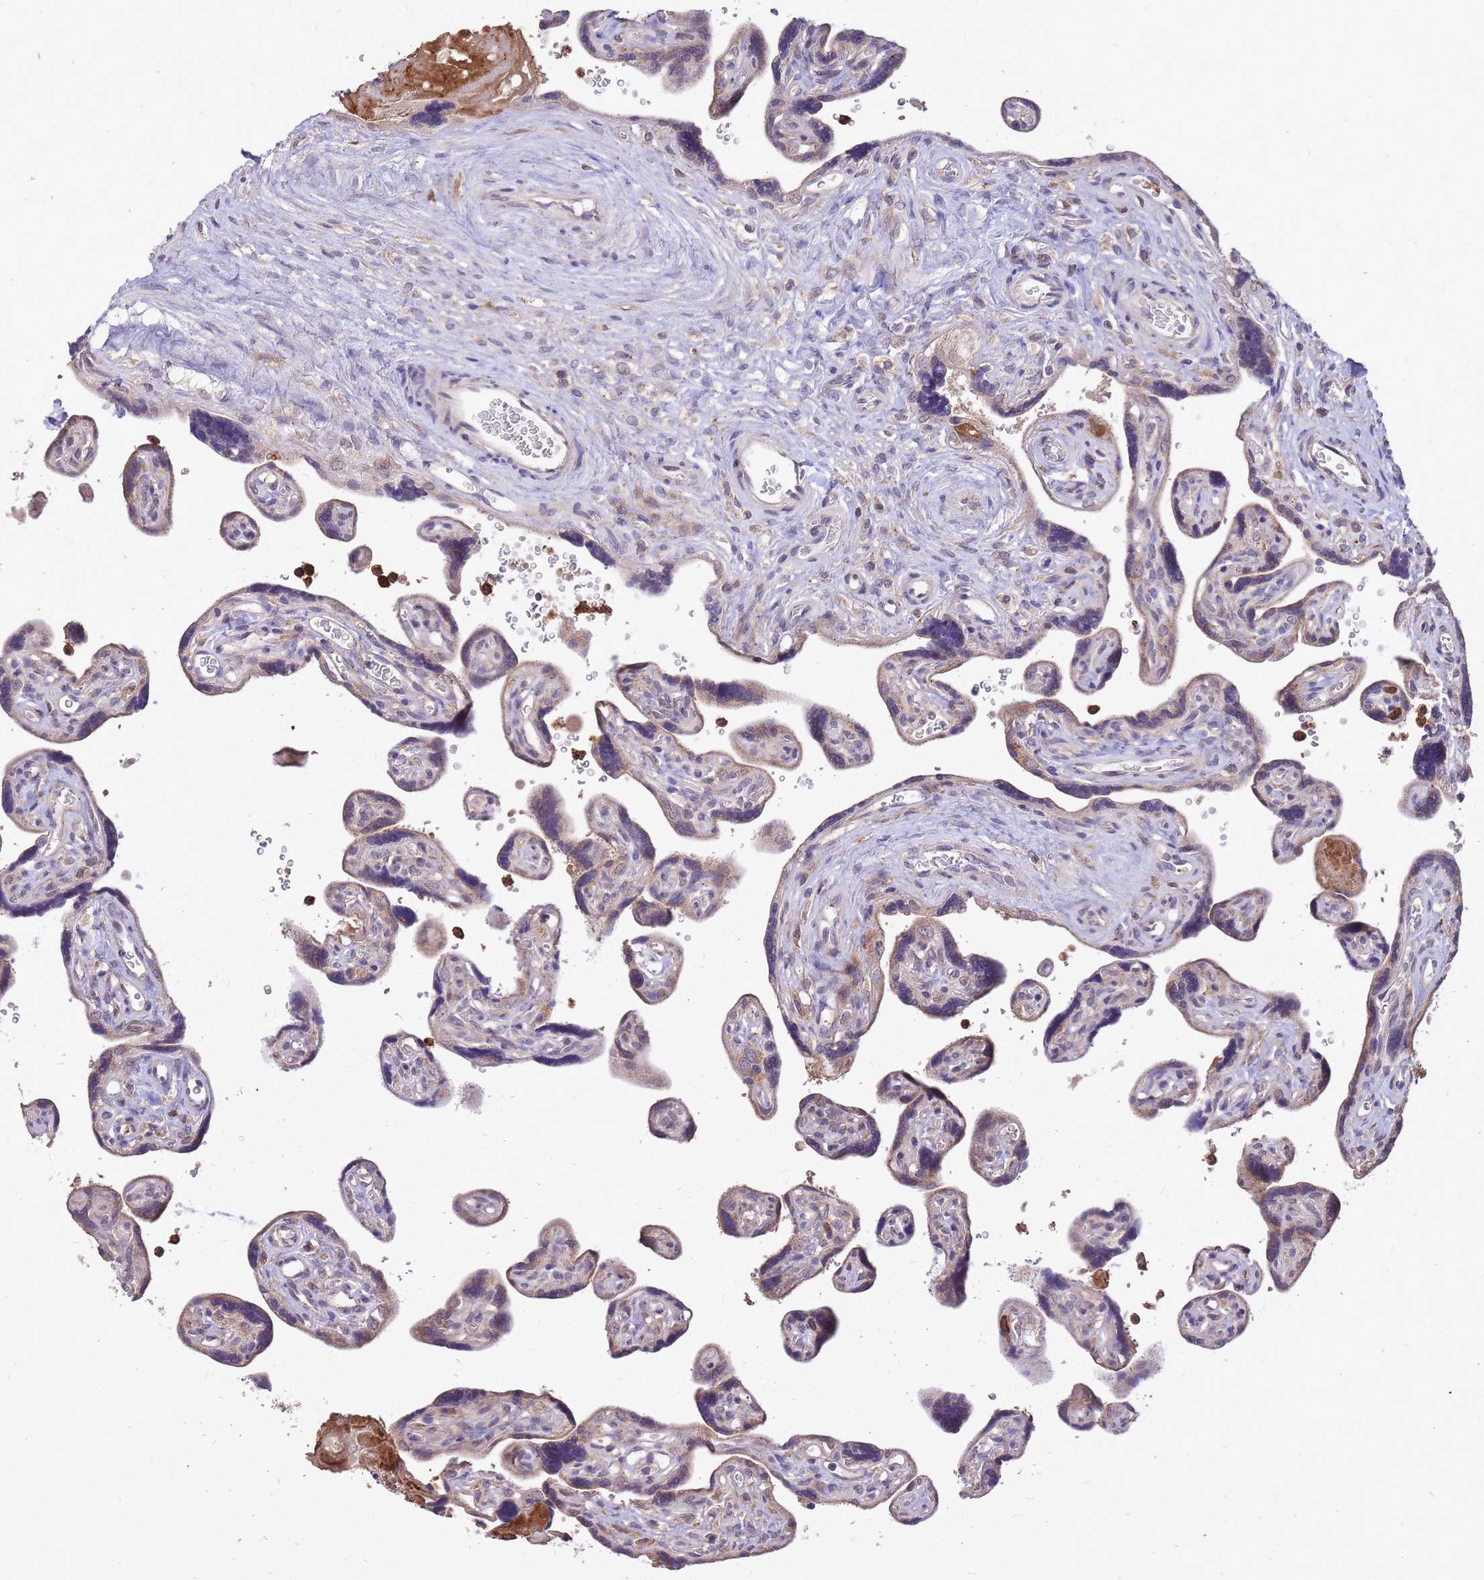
{"staining": {"intensity": "negative", "quantity": "none", "location": "none"}, "tissue": "placenta", "cell_type": "Decidual cells", "image_type": "normal", "snomed": [{"axis": "morphology", "description": "Normal tissue, NOS"}, {"axis": "topography", "description": "Placenta"}], "caption": "The histopathology image exhibits no staining of decidual cells in benign placenta. (DAB IHC, high magnification).", "gene": "IGF2BP2", "patient": {"sex": "female", "age": 39}}